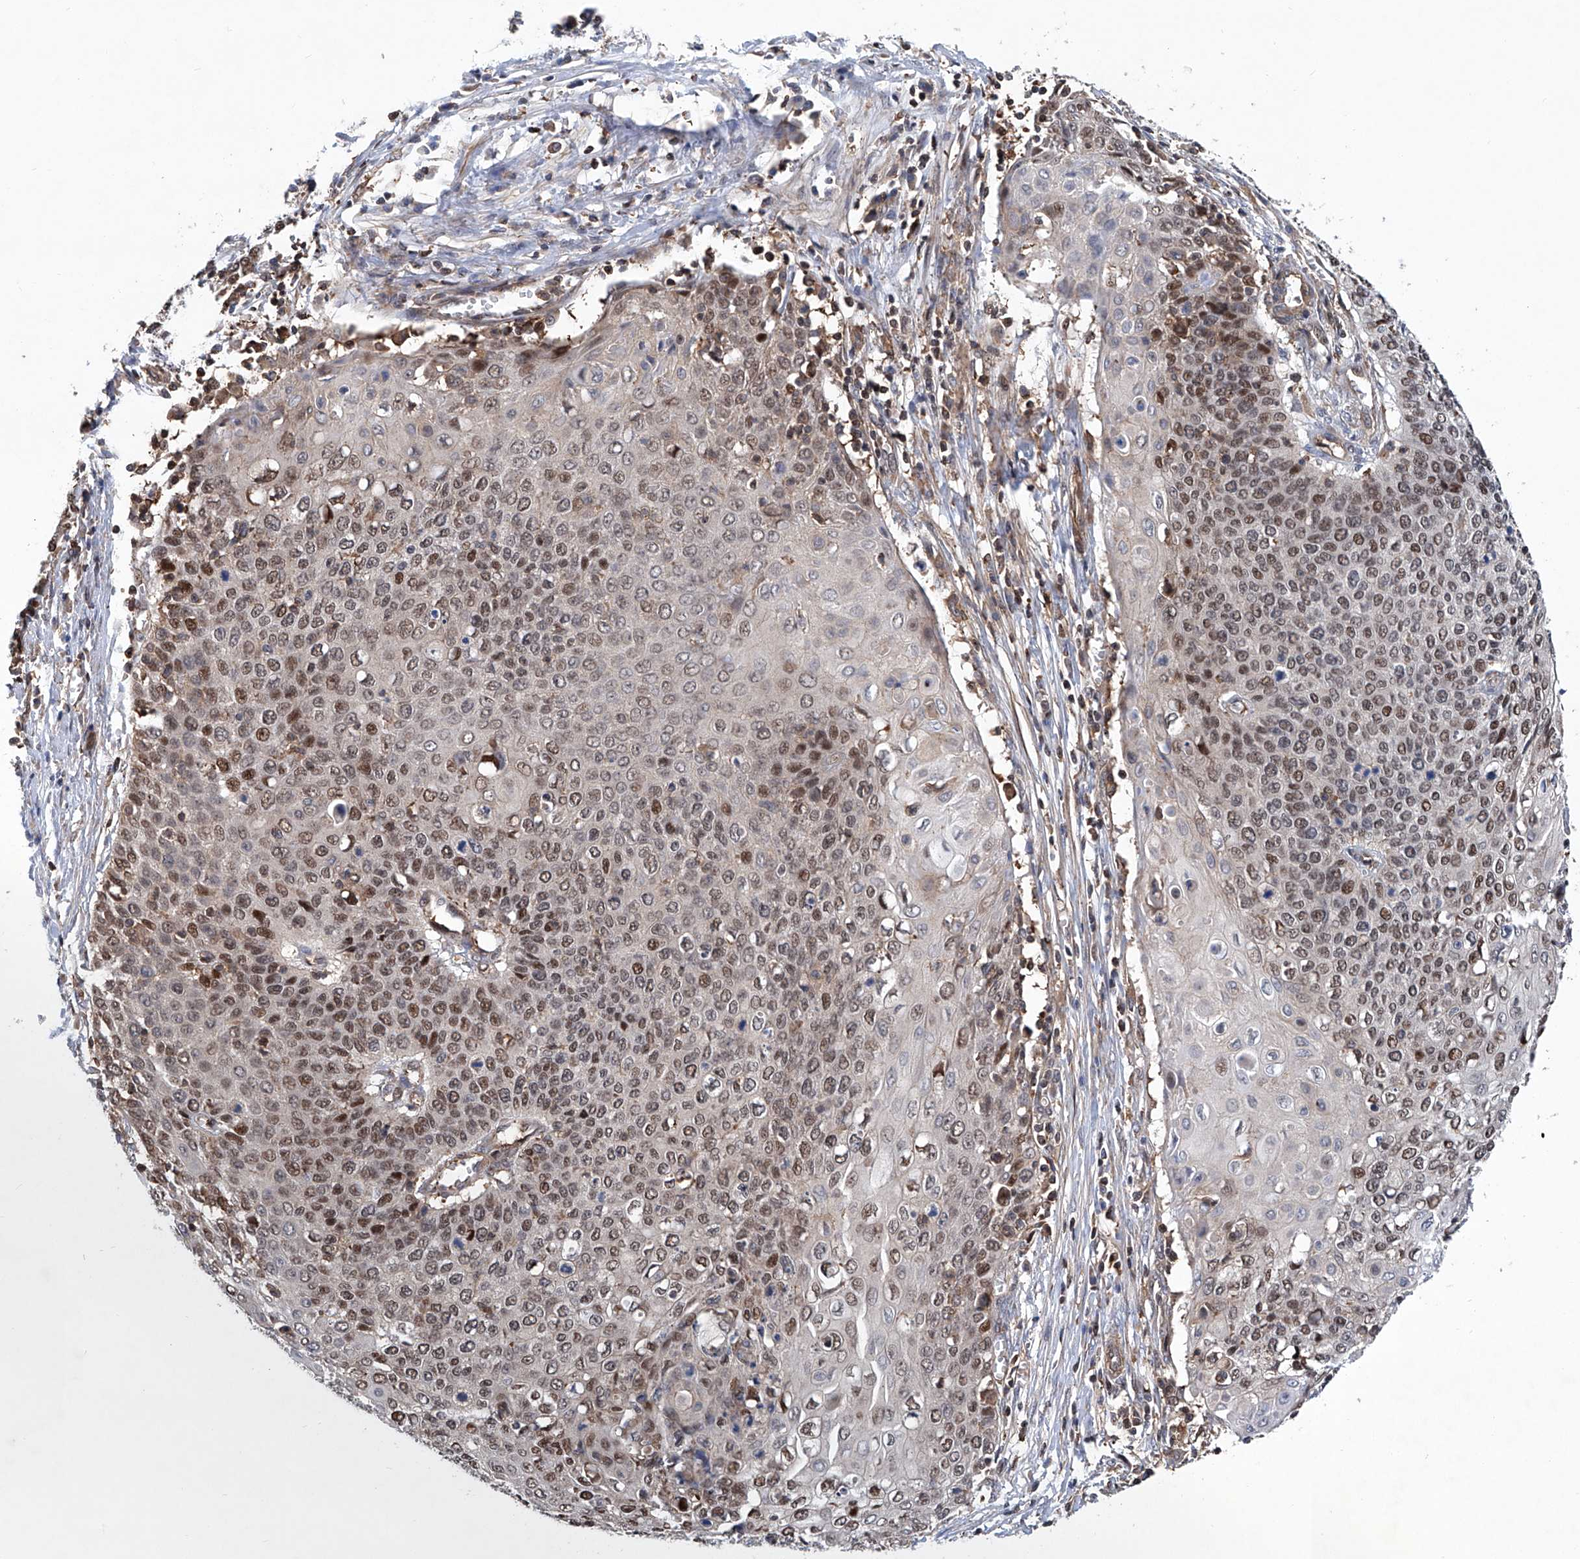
{"staining": {"intensity": "moderate", "quantity": "25%-75%", "location": "nuclear"}, "tissue": "cervical cancer", "cell_type": "Tumor cells", "image_type": "cancer", "snomed": [{"axis": "morphology", "description": "Squamous cell carcinoma, NOS"}, {"axis": "topography", "description": "Cervix"}], "caption": "The photomicrograph displays staining of cervical squamous cell carcinoma, revealing moderate nuclear protein positivity (brown color) within tumor cells.", "gene": "NT5C3A", "patient": {"sex": "female", "age": 39}}